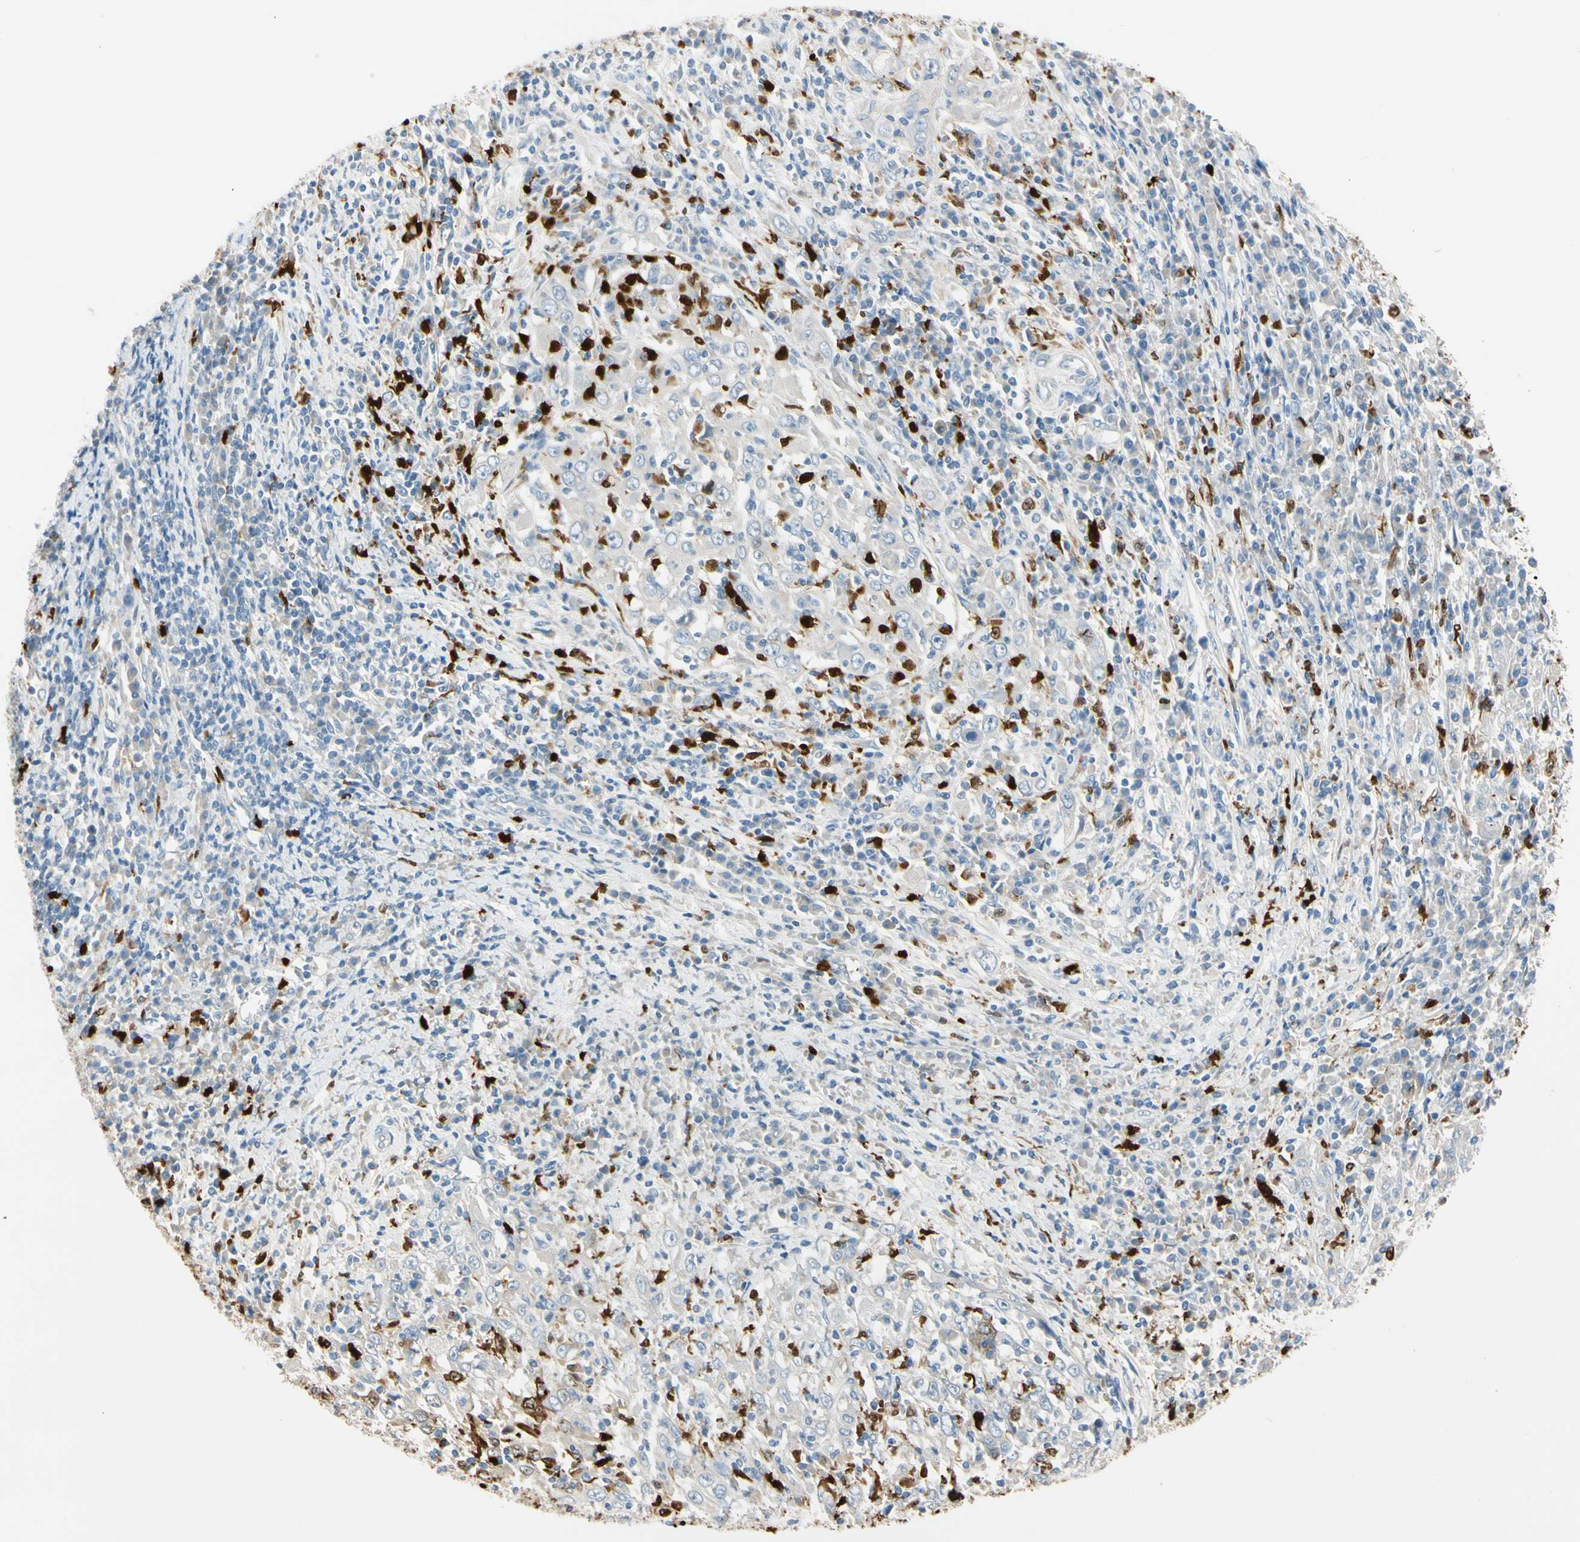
{"staining": {"intensity": "strong", "quantity": "<25%", "location": "cytoplasmic/membranous,nuclear"}, "tissue": "cervical cancer", "cell_type": "Tumor cells", "image_type": "cancer", "snomed": [{"axis": "morphology", "description": "Squamous cell carcinoma, NOS"}, {"axis": "topography", "description": "Cervix"}], "caption": "Immunohistochemical staining of squamous cell carcinoma (cervical) exhibits medium levels of strong cytoplasmic/membranous and nuclear positivity in about <25% of tumor cells. Nuclei are stained in blue.", "gene": "TRAF5", "patient": {"sex": "female", "age": 46}}